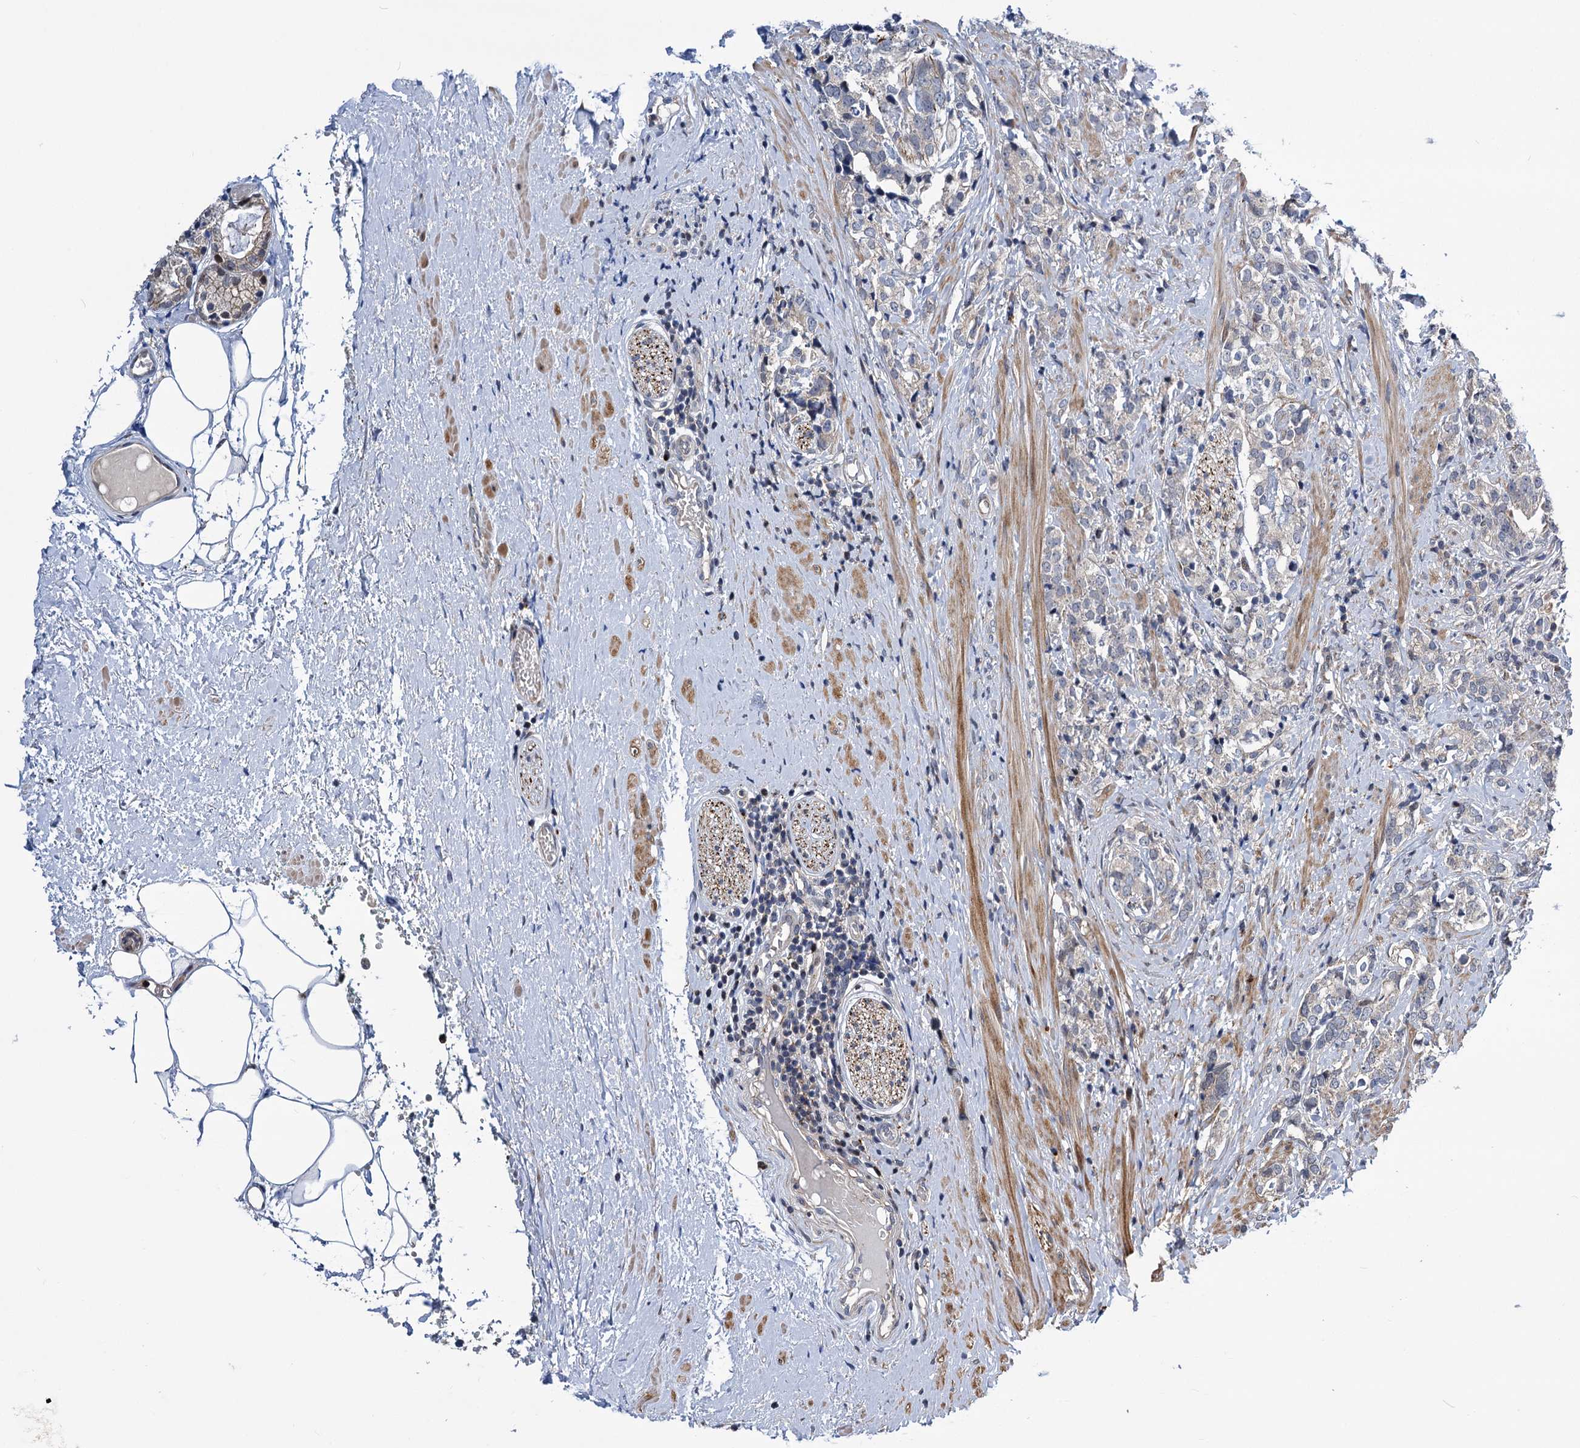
{"staining": {"intensity": "negative", "quantity": "none", "location": "none"}, "tissue": "prostate cancer", "cell_type": "Tumor cells", "image_type": "cancer", "snomed": [{"axis": "morphology", "description": "Adenocarcinoma, High grade"}, {"axis": "topography", "description": "Prostate"}], "caption": "Protein analysis of prostate cancer demonstrates no significant positivity in tumor cells.", "gene": "UBR1", "patient": {"sex": "male", "age": 69}}